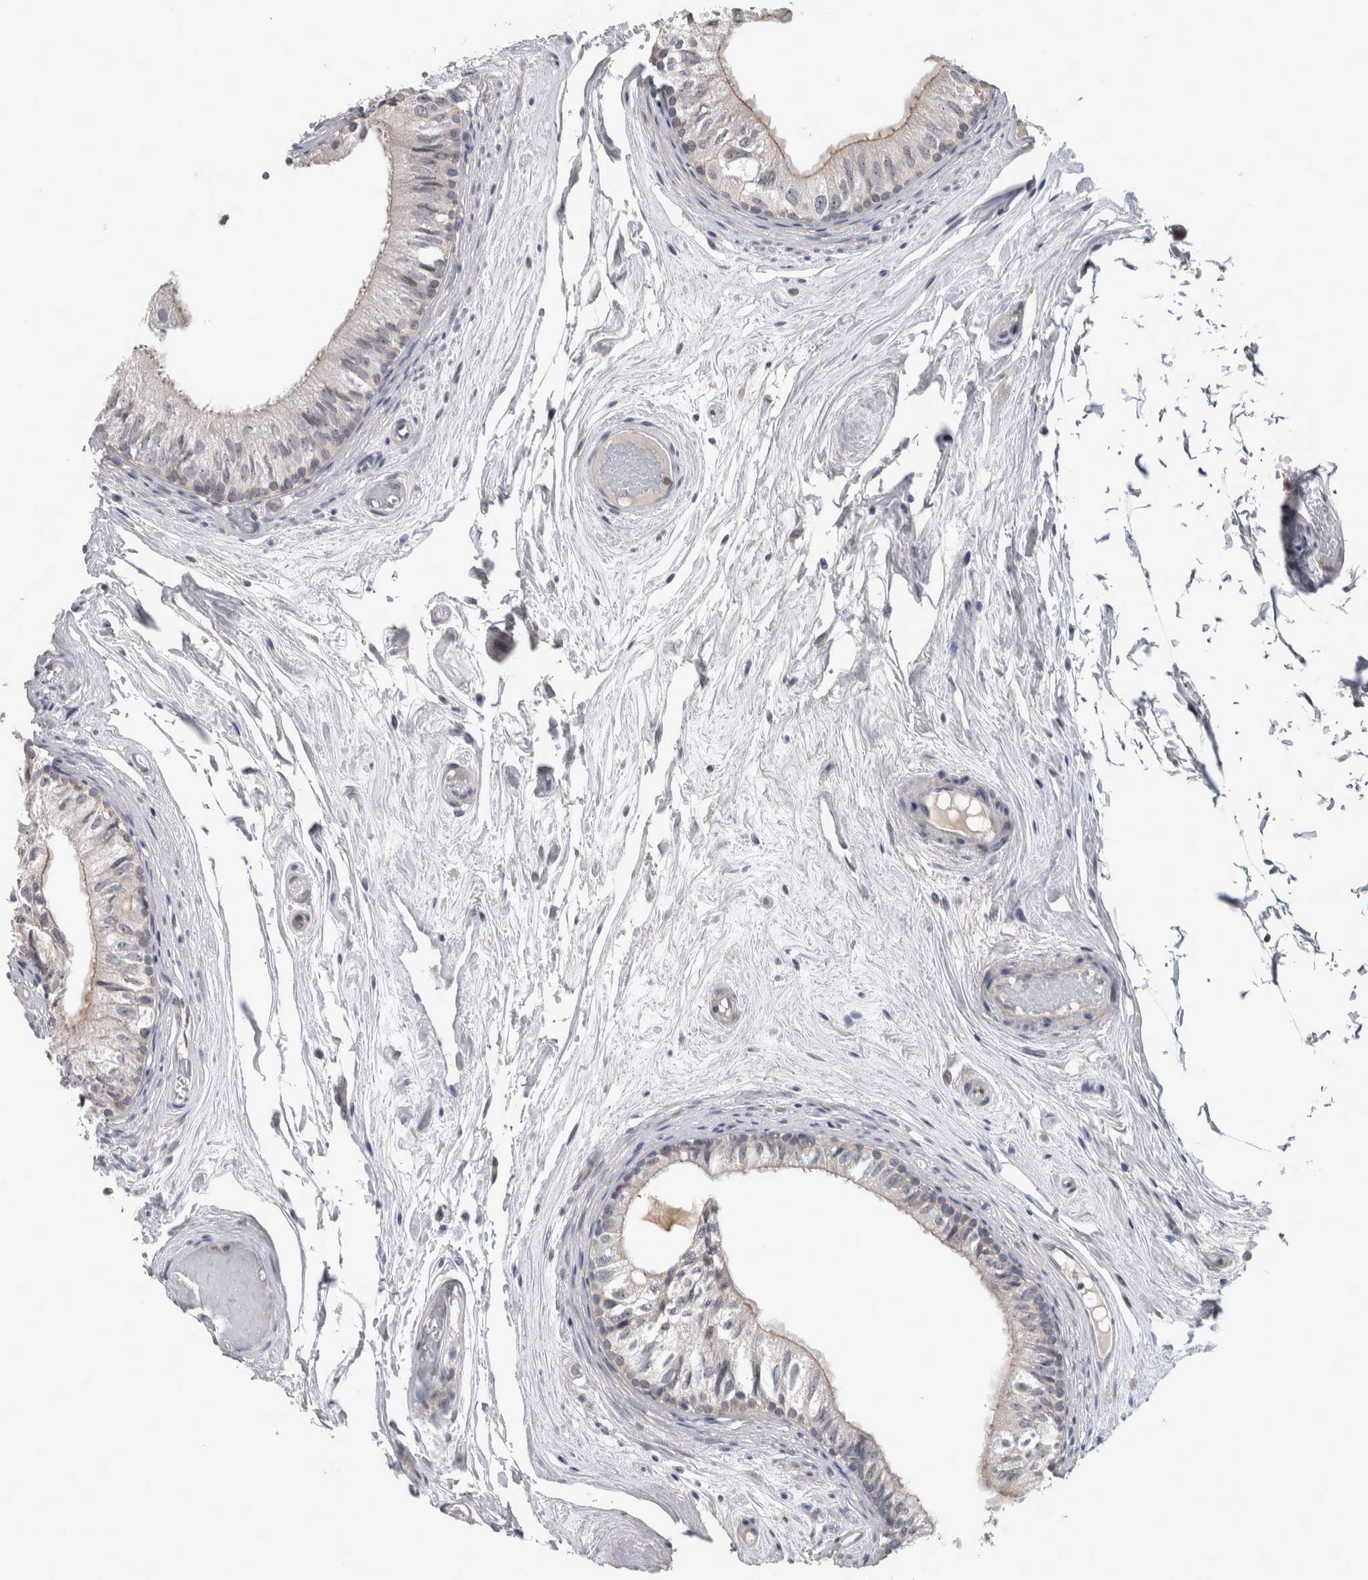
{"staining": {"intensity": "moderate", "quantity": "25%-75%", "location": "cytoplasmic/membranous,nuclear"}, "tissue": "epididymis", "cell_type": "Glandular cells", "image_type": "normal", "snomed": [{"axis": "morphology", "description": "Normal tissue, NOS"}, {"axis": "topography", "description": "Epididymis"}], "caption": "IHC histopathology image of normal epididymis stained for a protein (brown), which reveals medium levels of moderate cytoplasmic/membranous,nuclear expression in about 25%-75% of glandular cells.", "gene": "RBM28", "patient": {"sex": "male", "age": 79}}